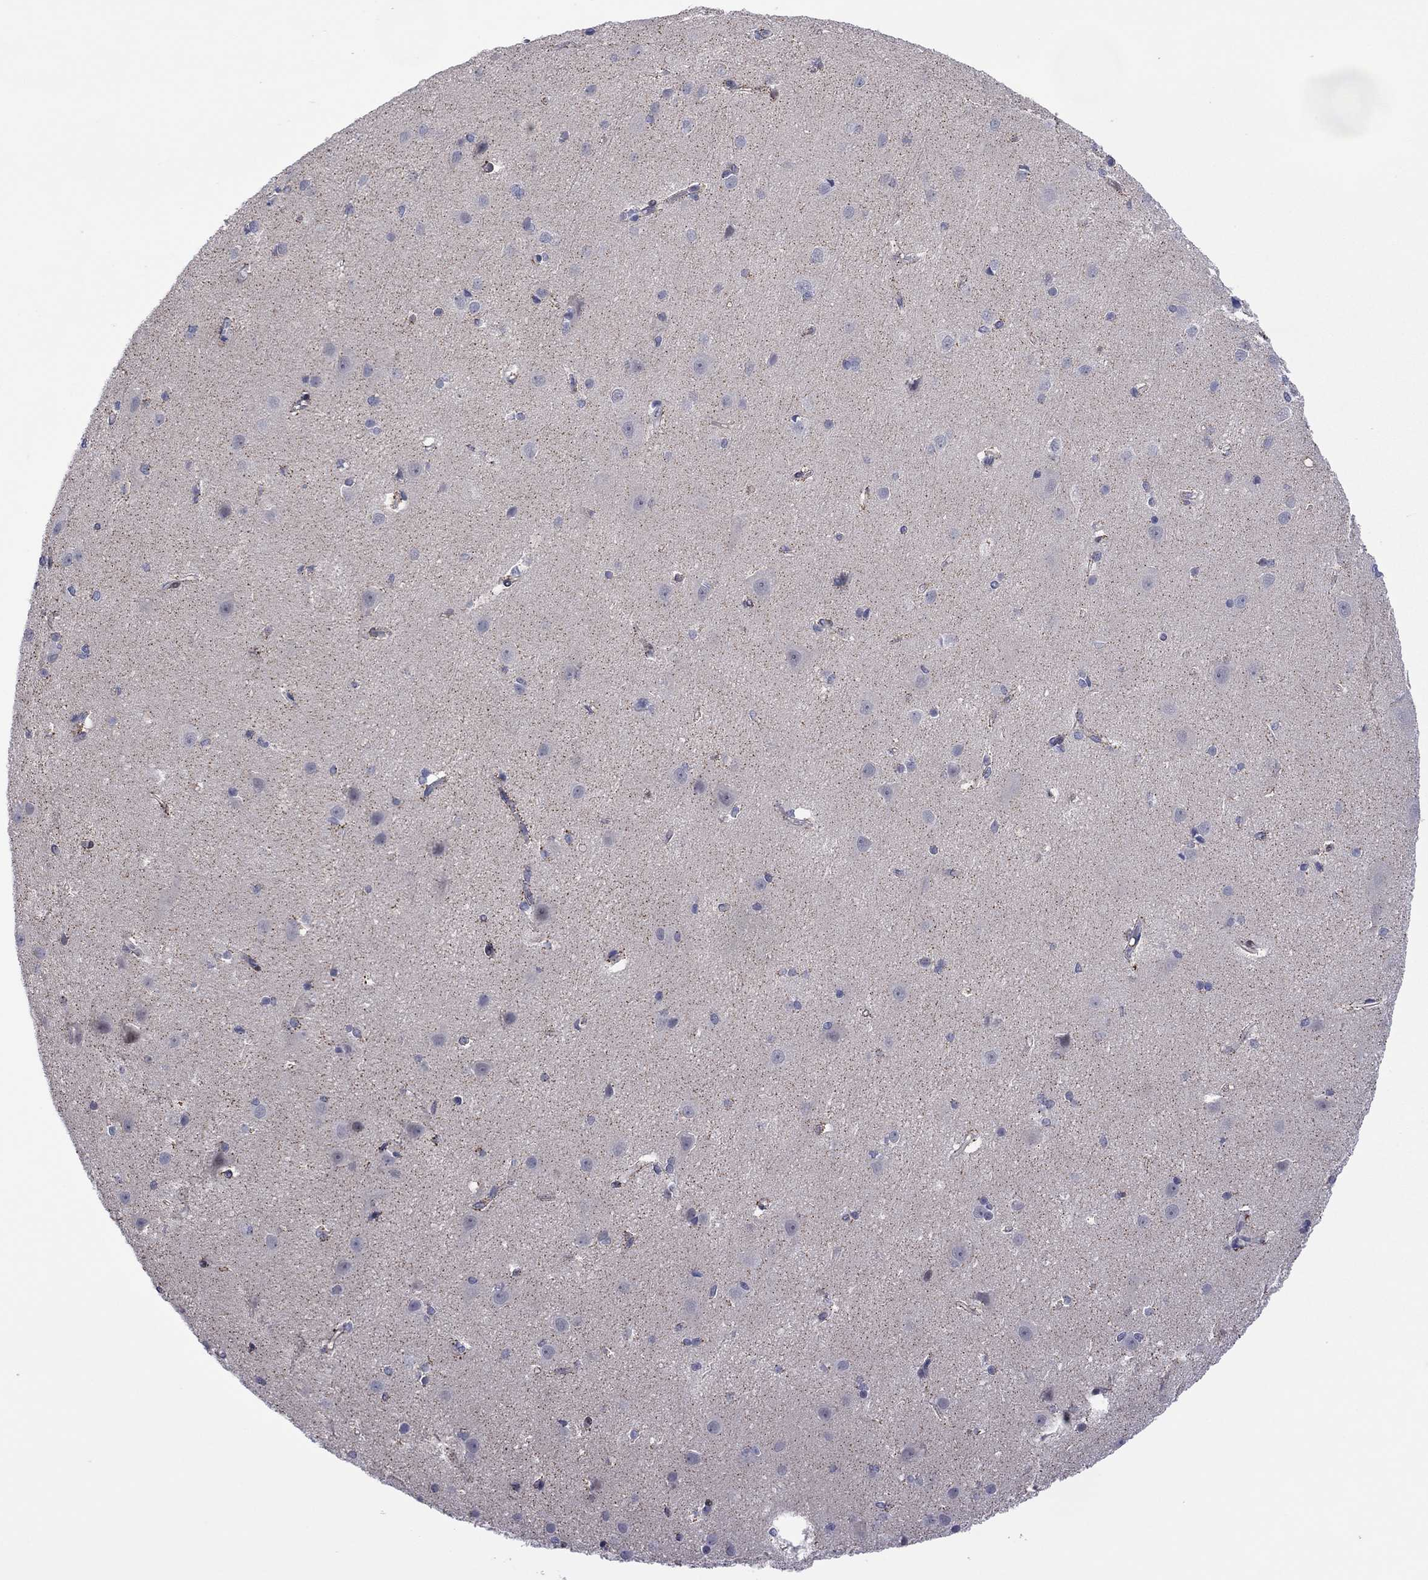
{"staining": {"intensity": "negative", "quantity": "none", "location": "none"}, "tissue": "cerebral cortex", "cell_type": "Endothelial cells", "image_type": "normal", "snomed": [{"axis": "morphology", "description": "Normal tissue, NOS"}, {"axis": "topography", "description": "Cerebral cortex"}], "caption": "Benign cerebral cortex was stained to show a protein in brown. There is no significant positivity in endothelial cells. The staining is performed using DAB brown chromogen with nuclei counter-stained in using hematoxylin.", "gene": "POU5F2", "patient": {"sex": "male", "age": 37}}